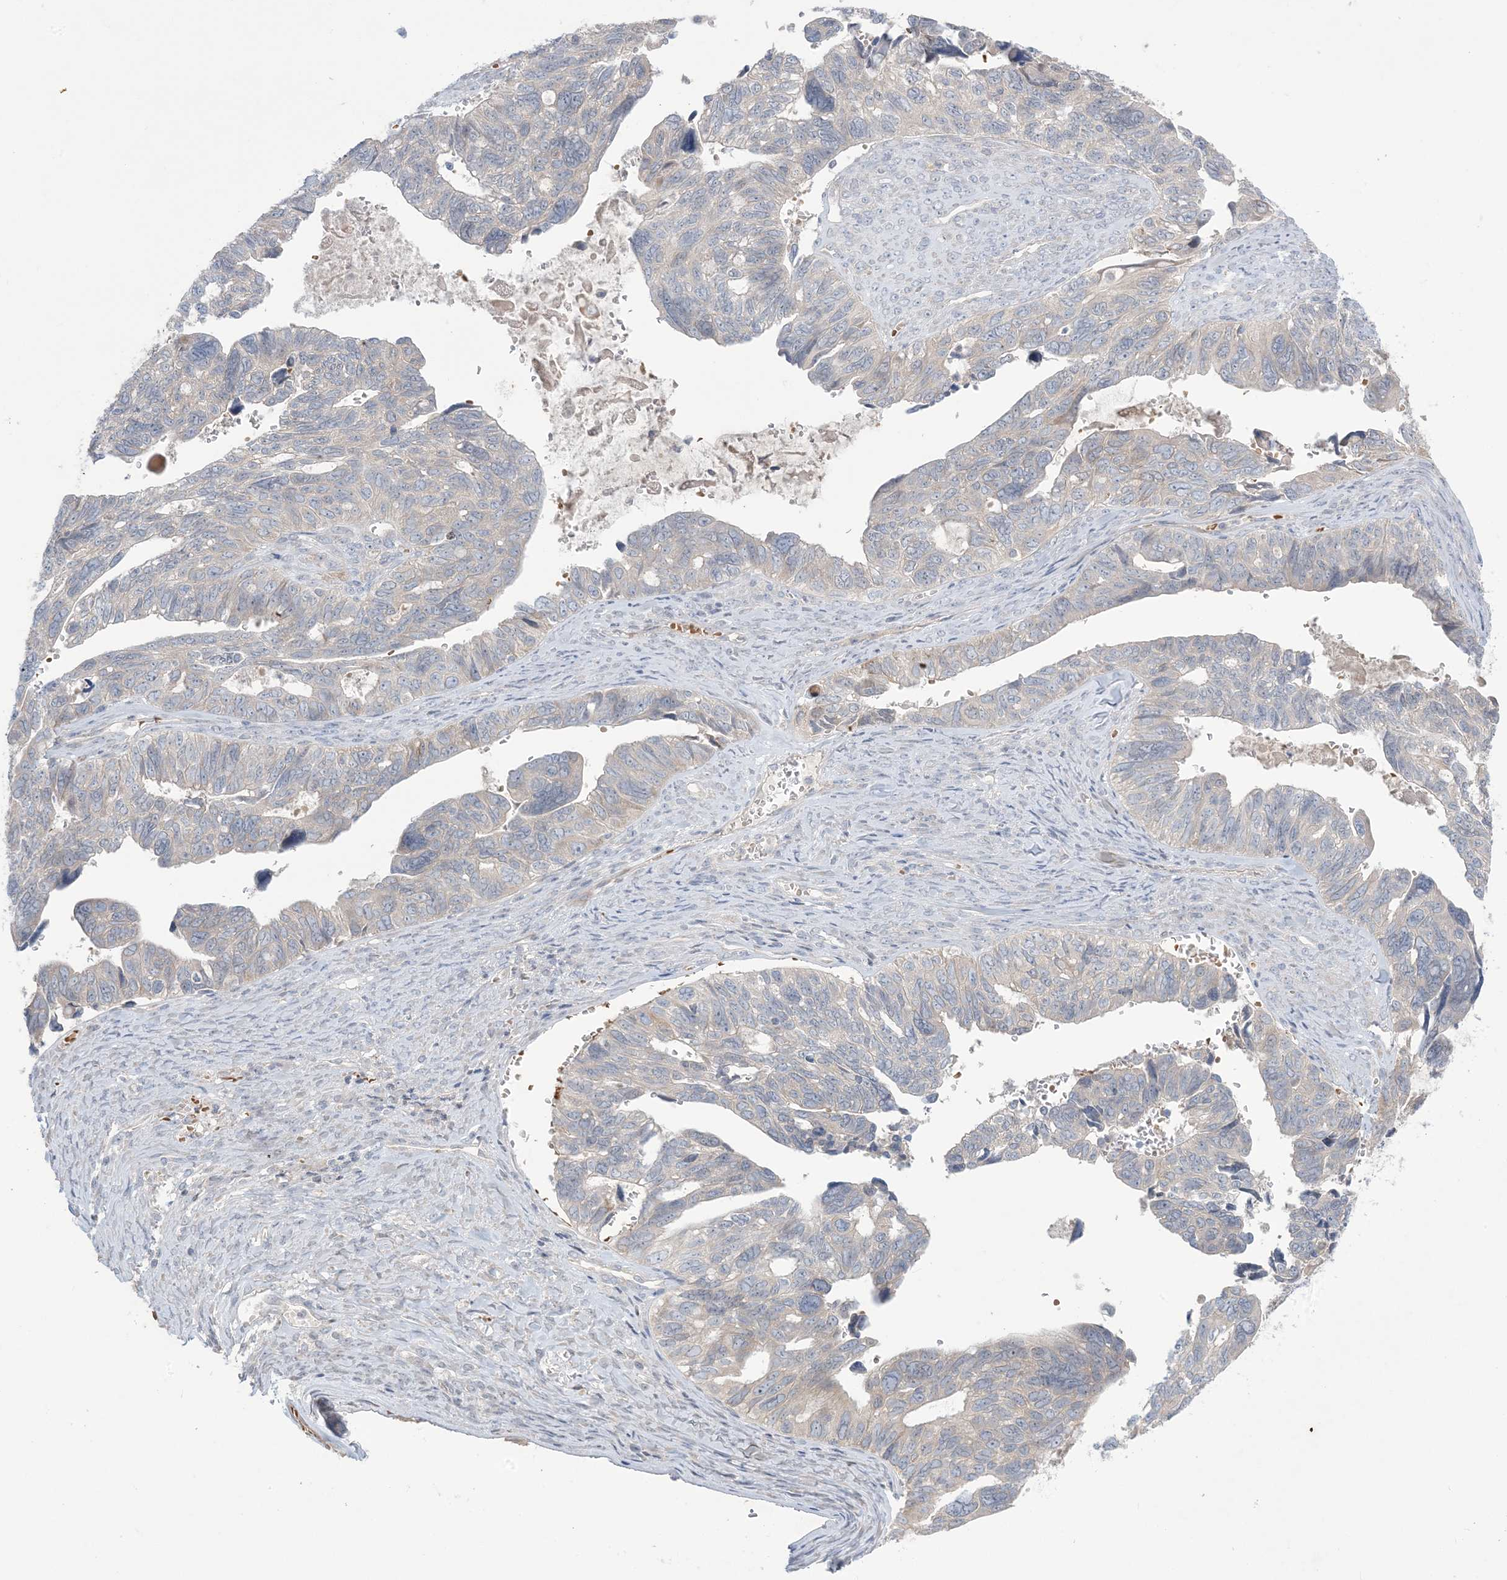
{"staining": {"intensity": "negative", "quantity": "none", "location": "none"}, "tissue": "ovarian cancer", "cell_type": "Tumor cells", "image_type": "cancer", "snomed": [{"axis": "morphology", "description": "Cystadenocarcinoma, serous, NOS"}, {"axis": "topography", "description": "Ovary"}], "caption": "Ovarian cancer was stained to show a protein in brown. There is no significant positivity in tumor cells.", "gene": "MMGT1", "patient": {"sex": "female", "age": 79}}